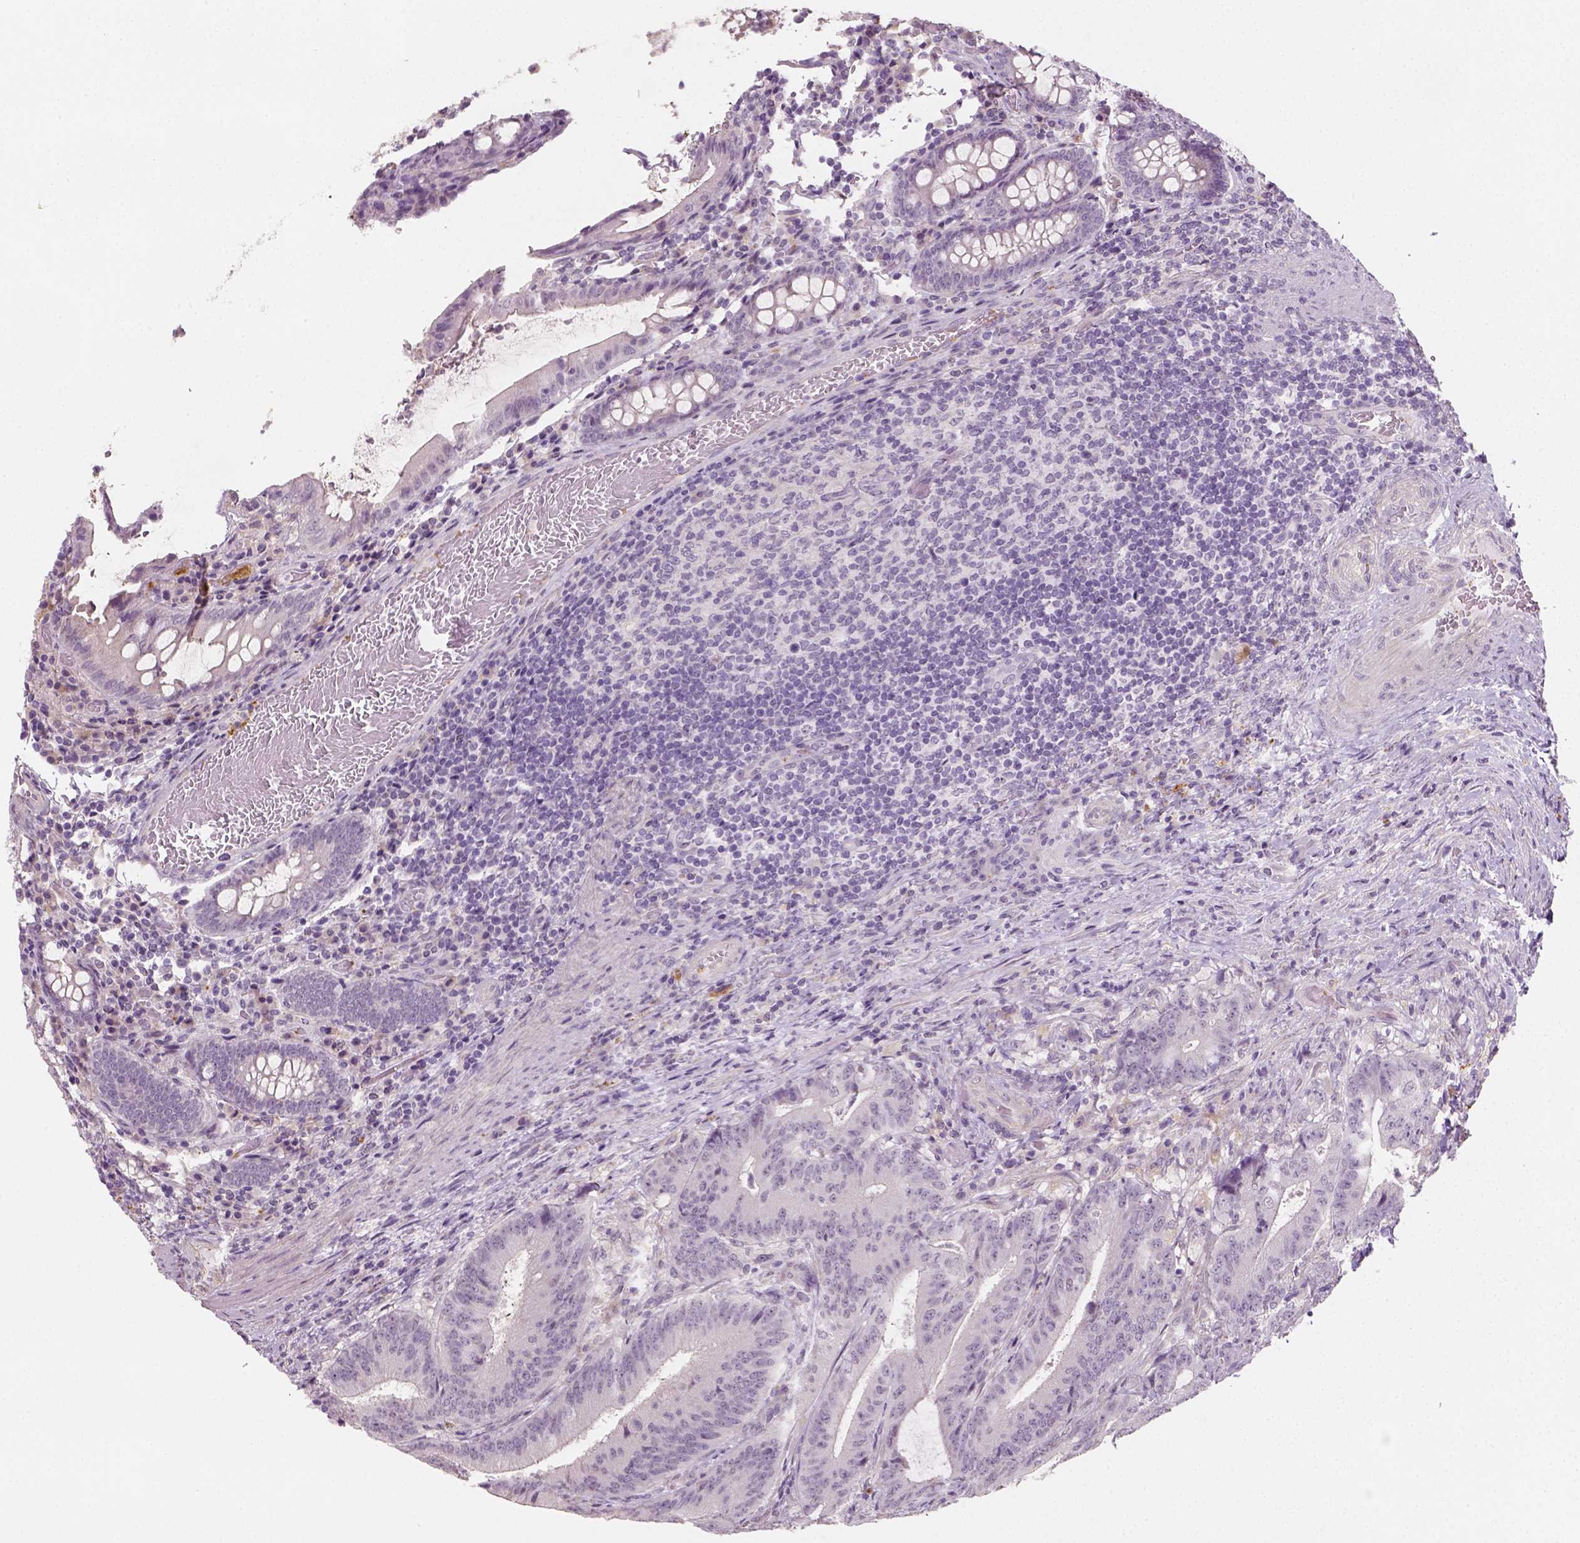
{"staining": {"intensity": "negative", "quantity": "none", "location": "none"}, "tissue": "colorectal cancer", "cell_type": "Tumor cells", "image_type": "cancer", "snomed": [{"axis": "morphology", "description": "Adenocarcinoma, NOS"}, {"axis": "topography", "description": "Colon"}], "caption": "Immunohistochemistry (IHC) image of human colorectal cancer stained for a protein (brown), which demonstrates no staining in tumor cells. Nuclei are stained in blue.", "gene": "FAM163B", "patient": {"sex": "female", "age": 43}}